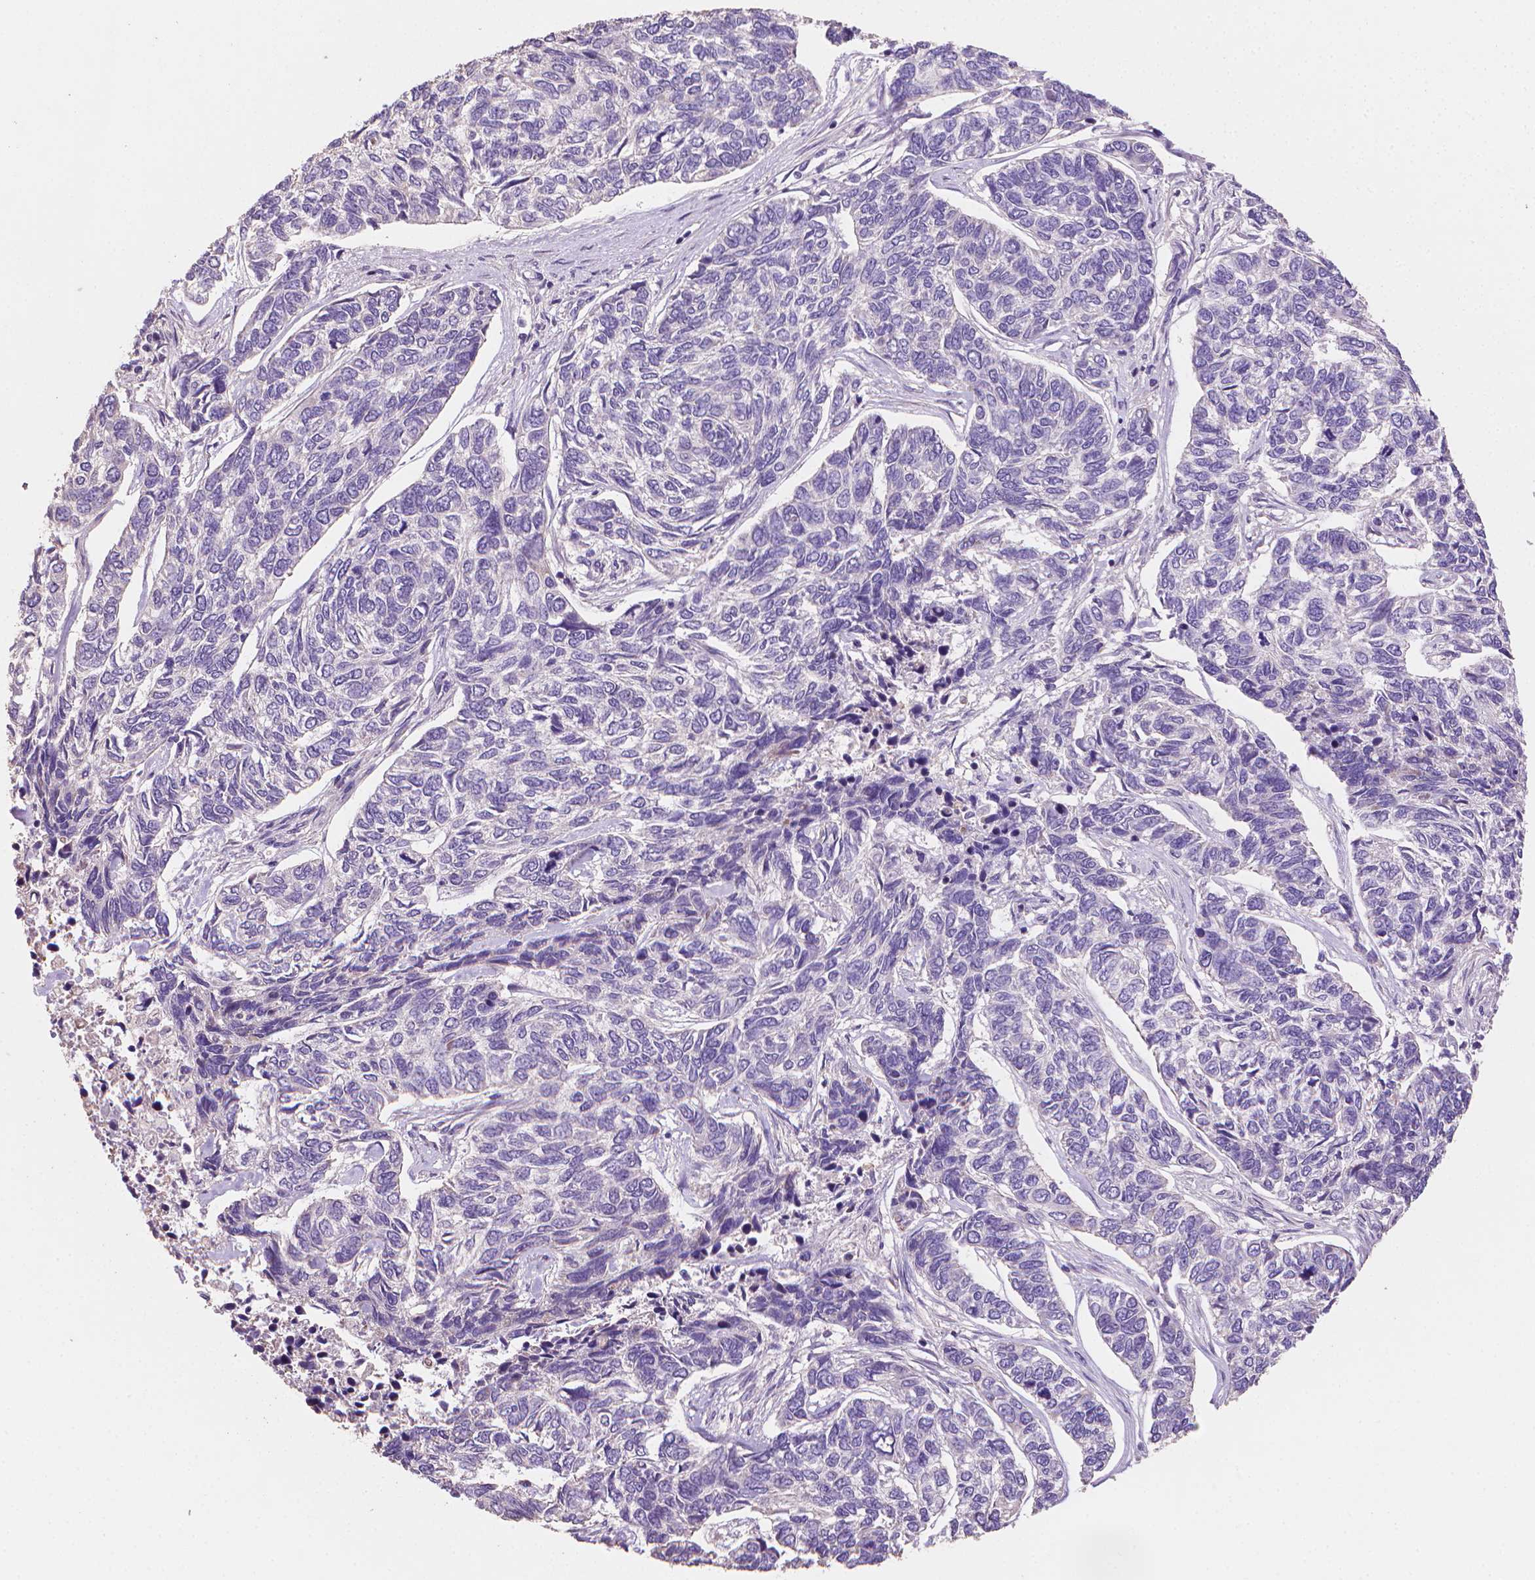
{"staining": {"intensity": "negative", "quantity": "none", "location": "none"}, "tissue": "skin cancer", "cell_type": "Tumor cells", "image_type": "cancer", "snomed": [{"axis": "morphology", "description": "Basal cell carcinoma"}, {"axis": "topography", "description": "Skin"}], "caption": "Skin basal cell carcinoma stained for a protein using immunohistochemistry displays no expression tumor cells.", "gene": "CATIP", "patient": {"sex": "female", "age": 65}}